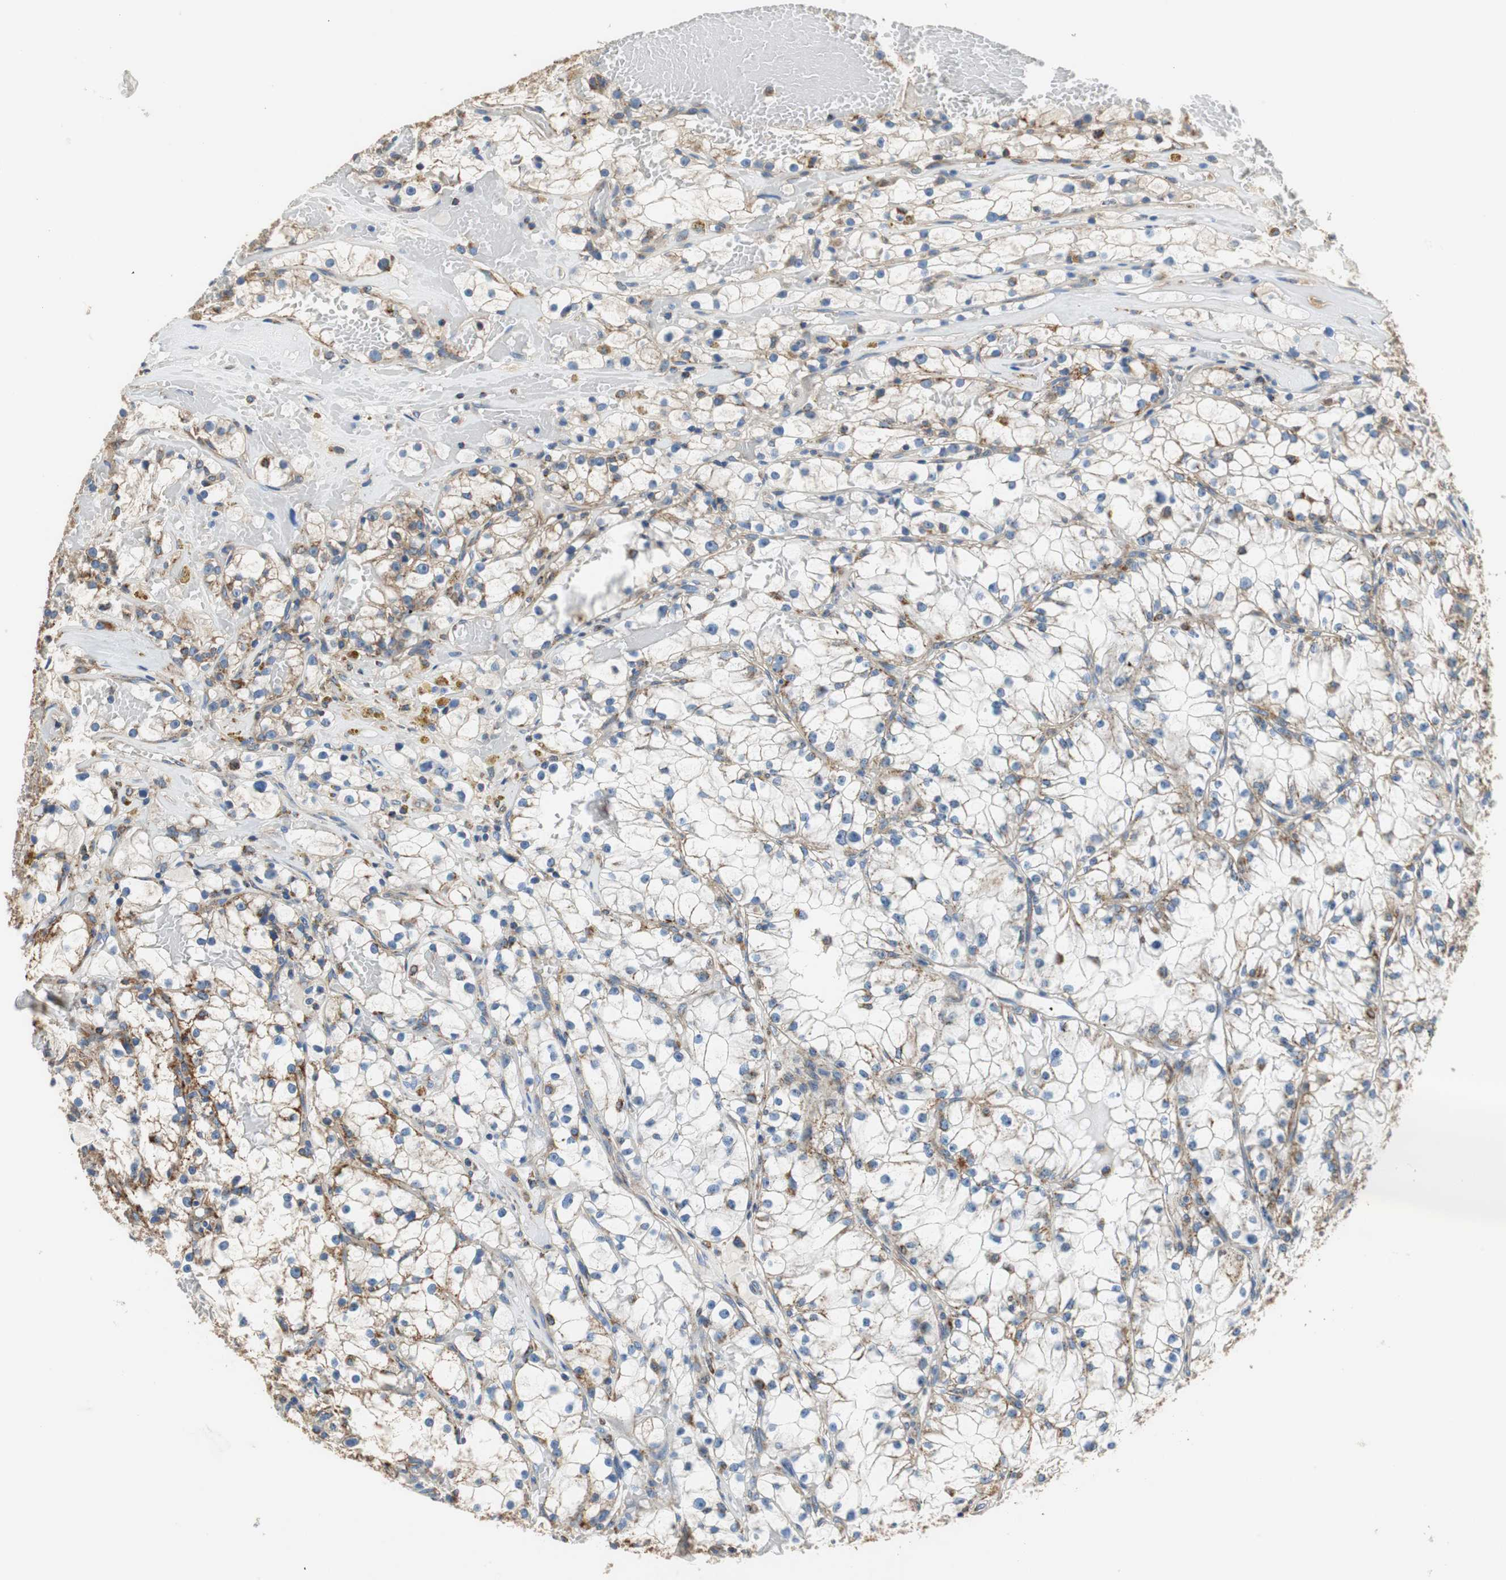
{"staining": {"intensity": "moderate", "quantity": "25%-75%", "location": "cytoplasmic/membranous"}, "tissue": "renal cancer", "cell_type": "Tumor cells", "image_type": "cancer", "snomed": [{"axis": "morphology", "description": "Adenocarcinoma, NOS"}, {"axis": "topography", "description": "Kidney"}], "caption": "Adenocarcinoma (renal) stained with a brown dye exhibits moderate cytoplasmic/membranous positive expression in approximately 25%-75% of tumor cells.", "gene": "GSTK1", "patient": {"sex": "male", "age": 56}}